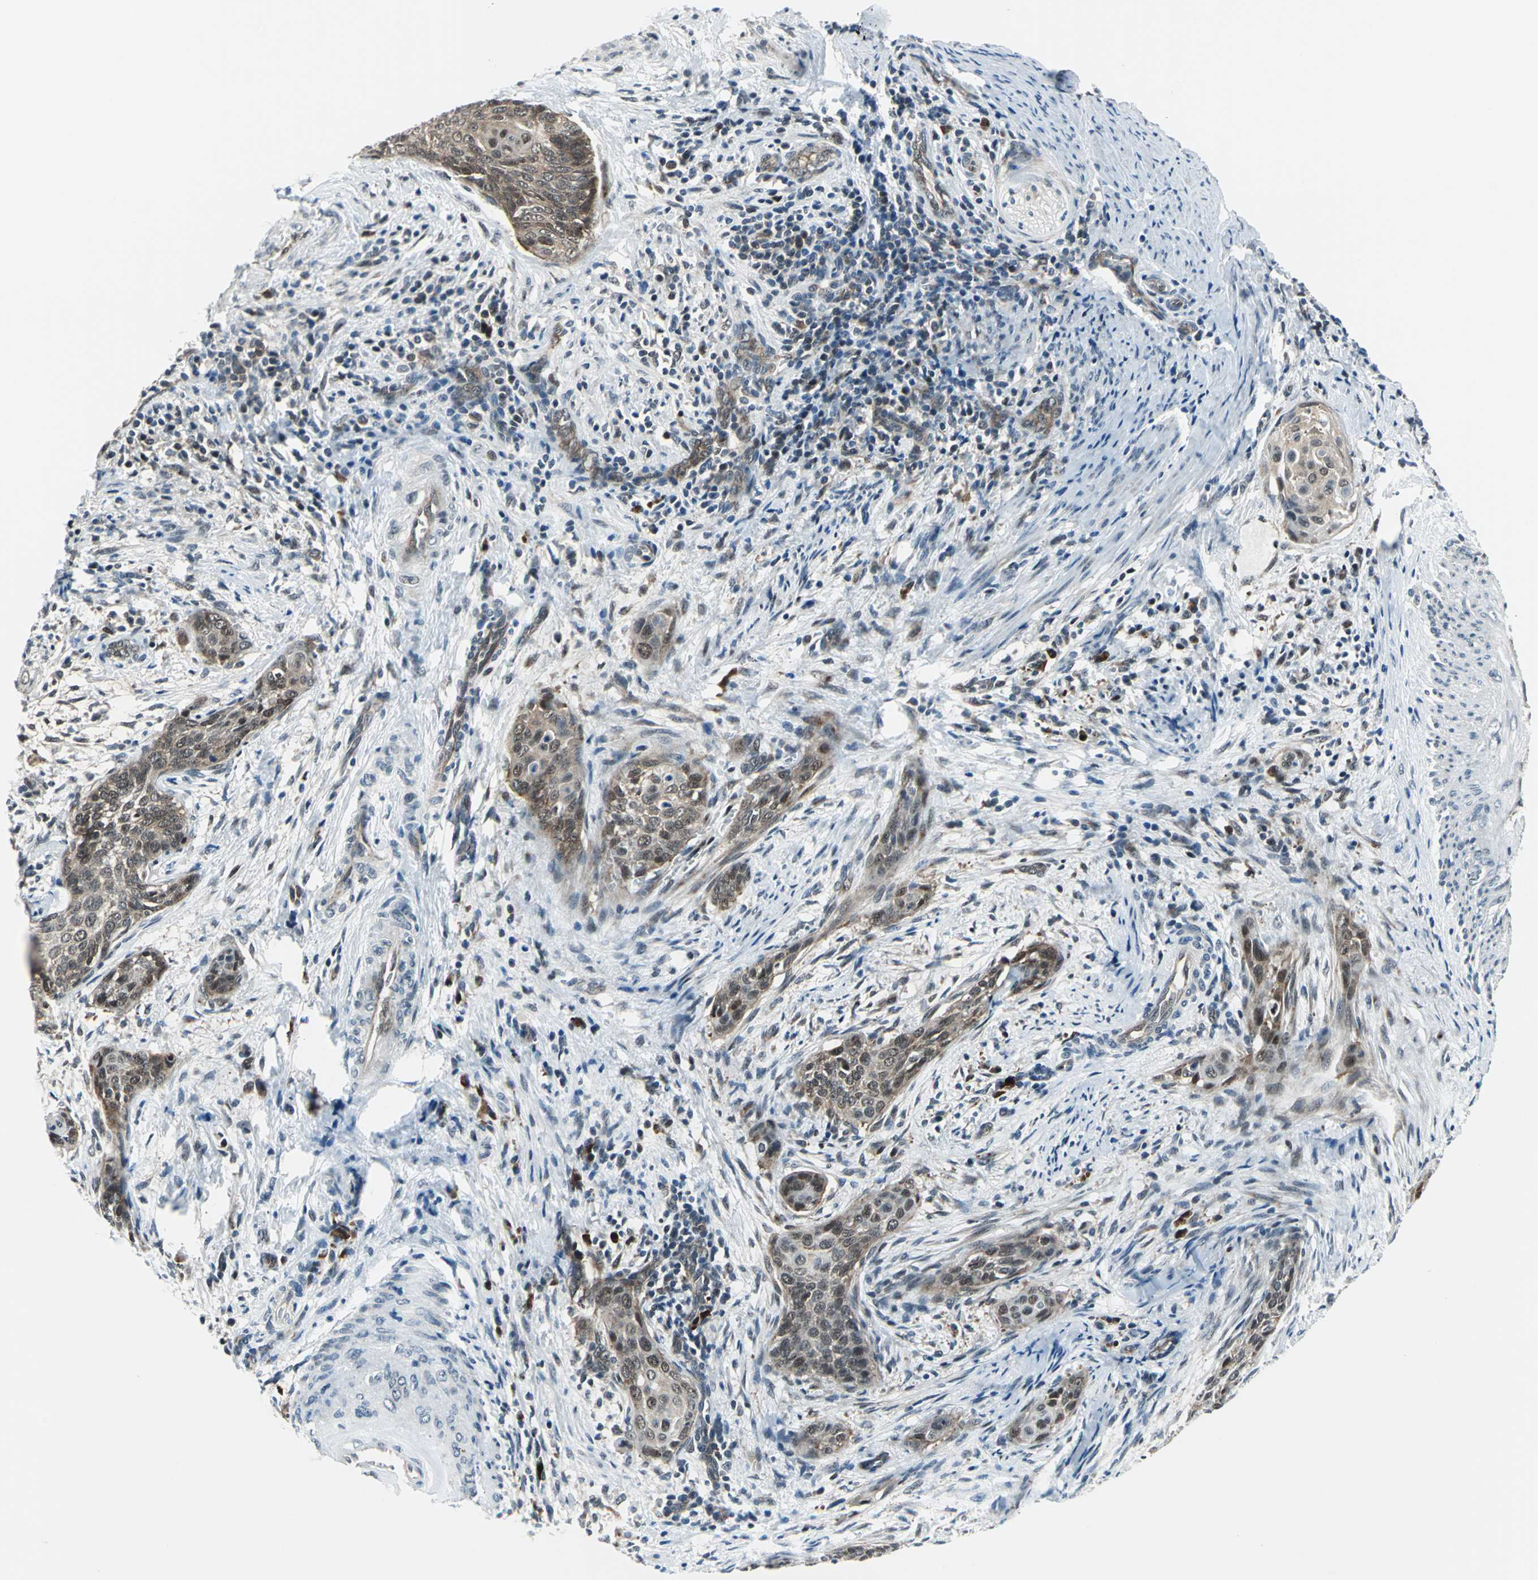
{"staining": {"intensity": "moderate", "quantity": "25%-75%", "location": "cytoplasmic/membranous,nuclear"}, "tissue": "cervical cancer", "cell_type": "Tumor cells", "image_type": "cancer", "snomed": [{"axis": "morphology", "description": "Squamous cell carcinoma, NOS"}, {"axis": "topography", "description": "Cervix"}], "caption": "This is a histology image of immunohistochemistry staining of cervical cancer, which shows moderate expression in the cytoplasmic/membranous and nuclear of tumor cells.", "gene": "POLR3K", "patient": {"sex": "female", "age": 33}}